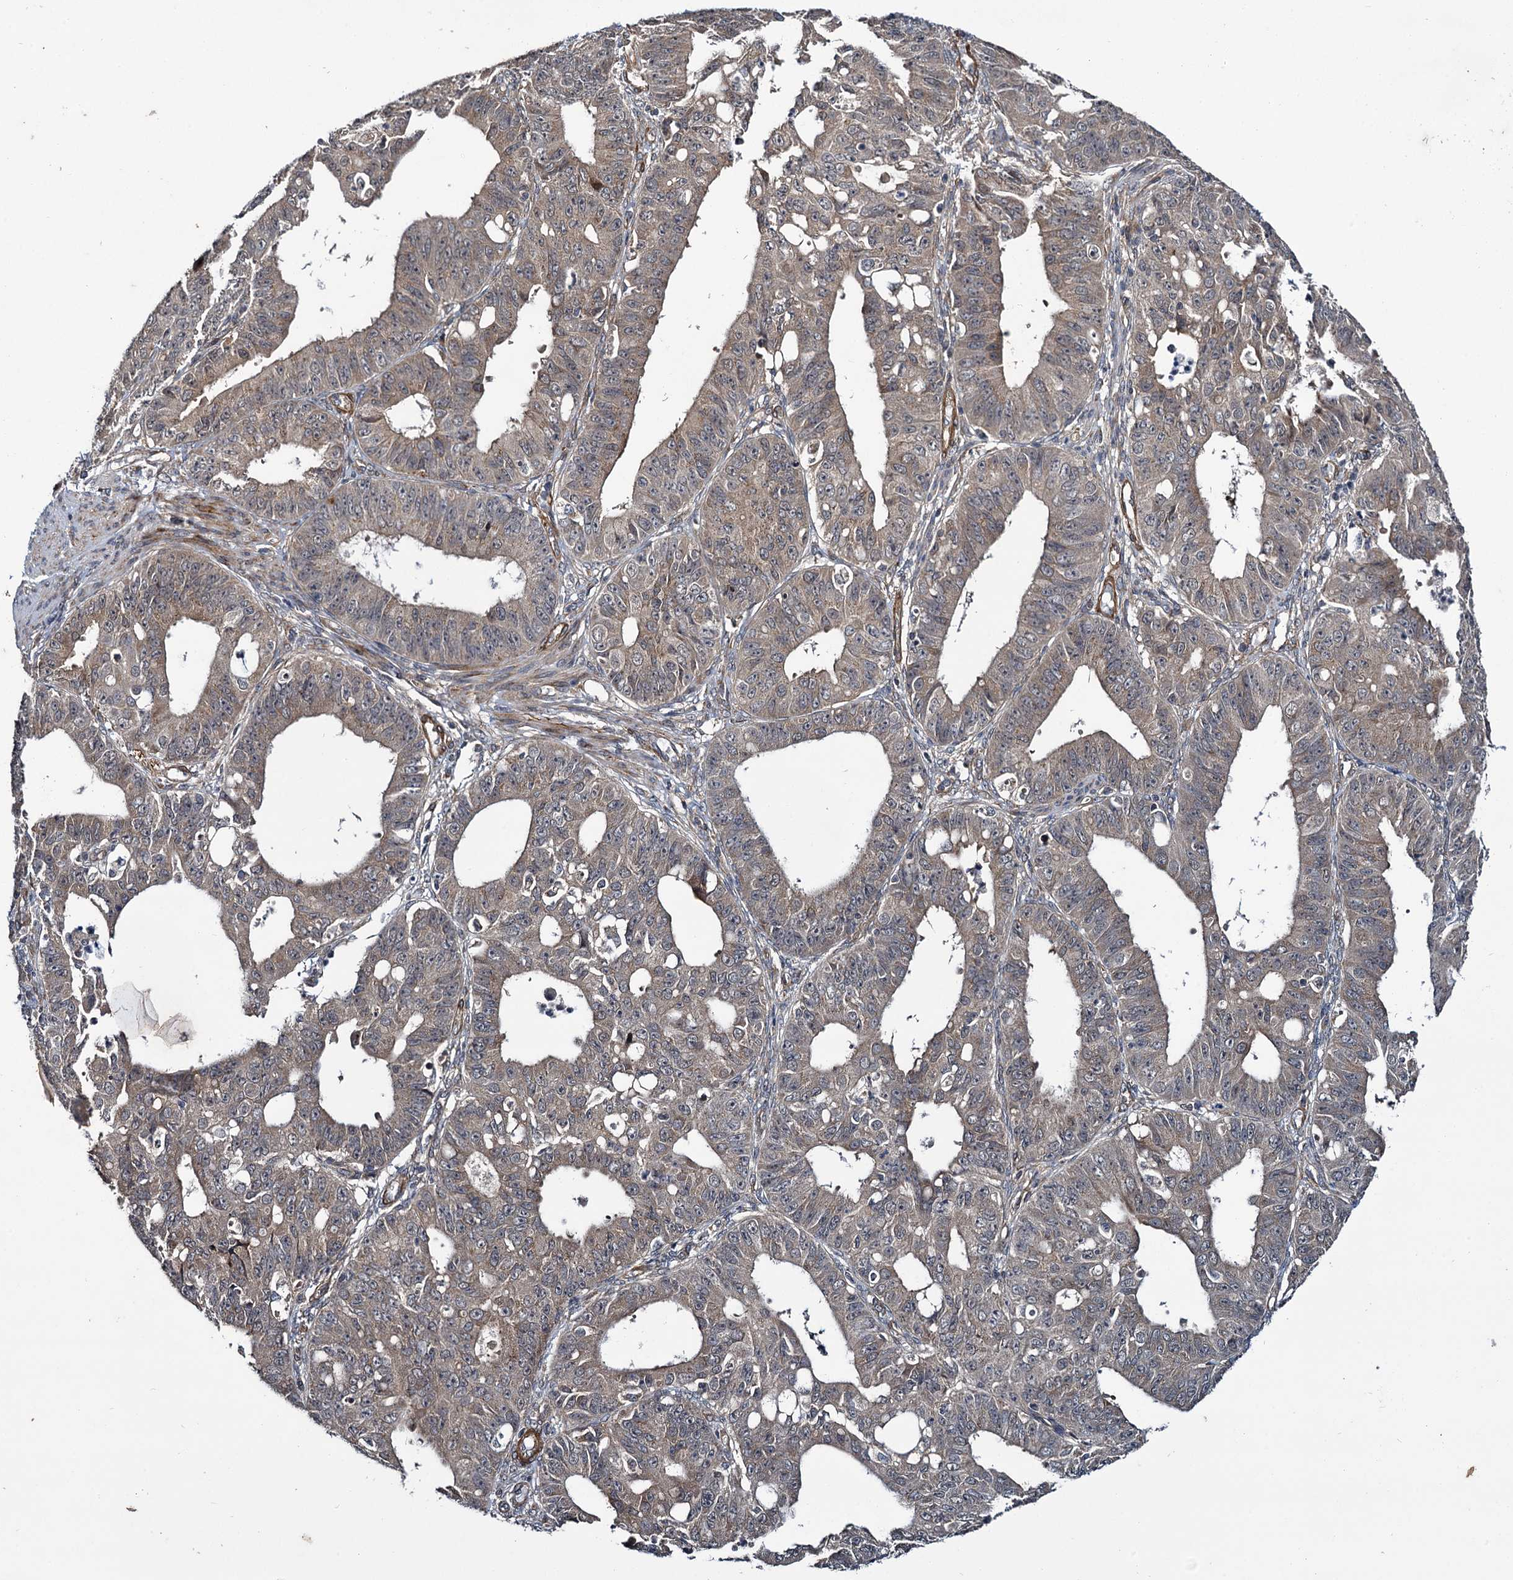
{"staining": {"intensity": "weak", "quantity": ">75%", "location": "cytoplasmic/membranous"}, "tissue": "ovarian cancer", "cell_type": "Tumor cells", "image_type": "cancer", "snomed": [{"axis": "morphology", "description": "Carcinoma, endometroid"}, {"axis": "topography", "description": "Appendix"}, {"axis": "topography", "description": "Ovary"}], "caption": "Ovarian cancer stained for a protein demonstrates weak cytoplasmic/membranous positivity in tumor cells.", "gene": "ARHGAP42", "patient": {"sex": "female", "age": 42}}